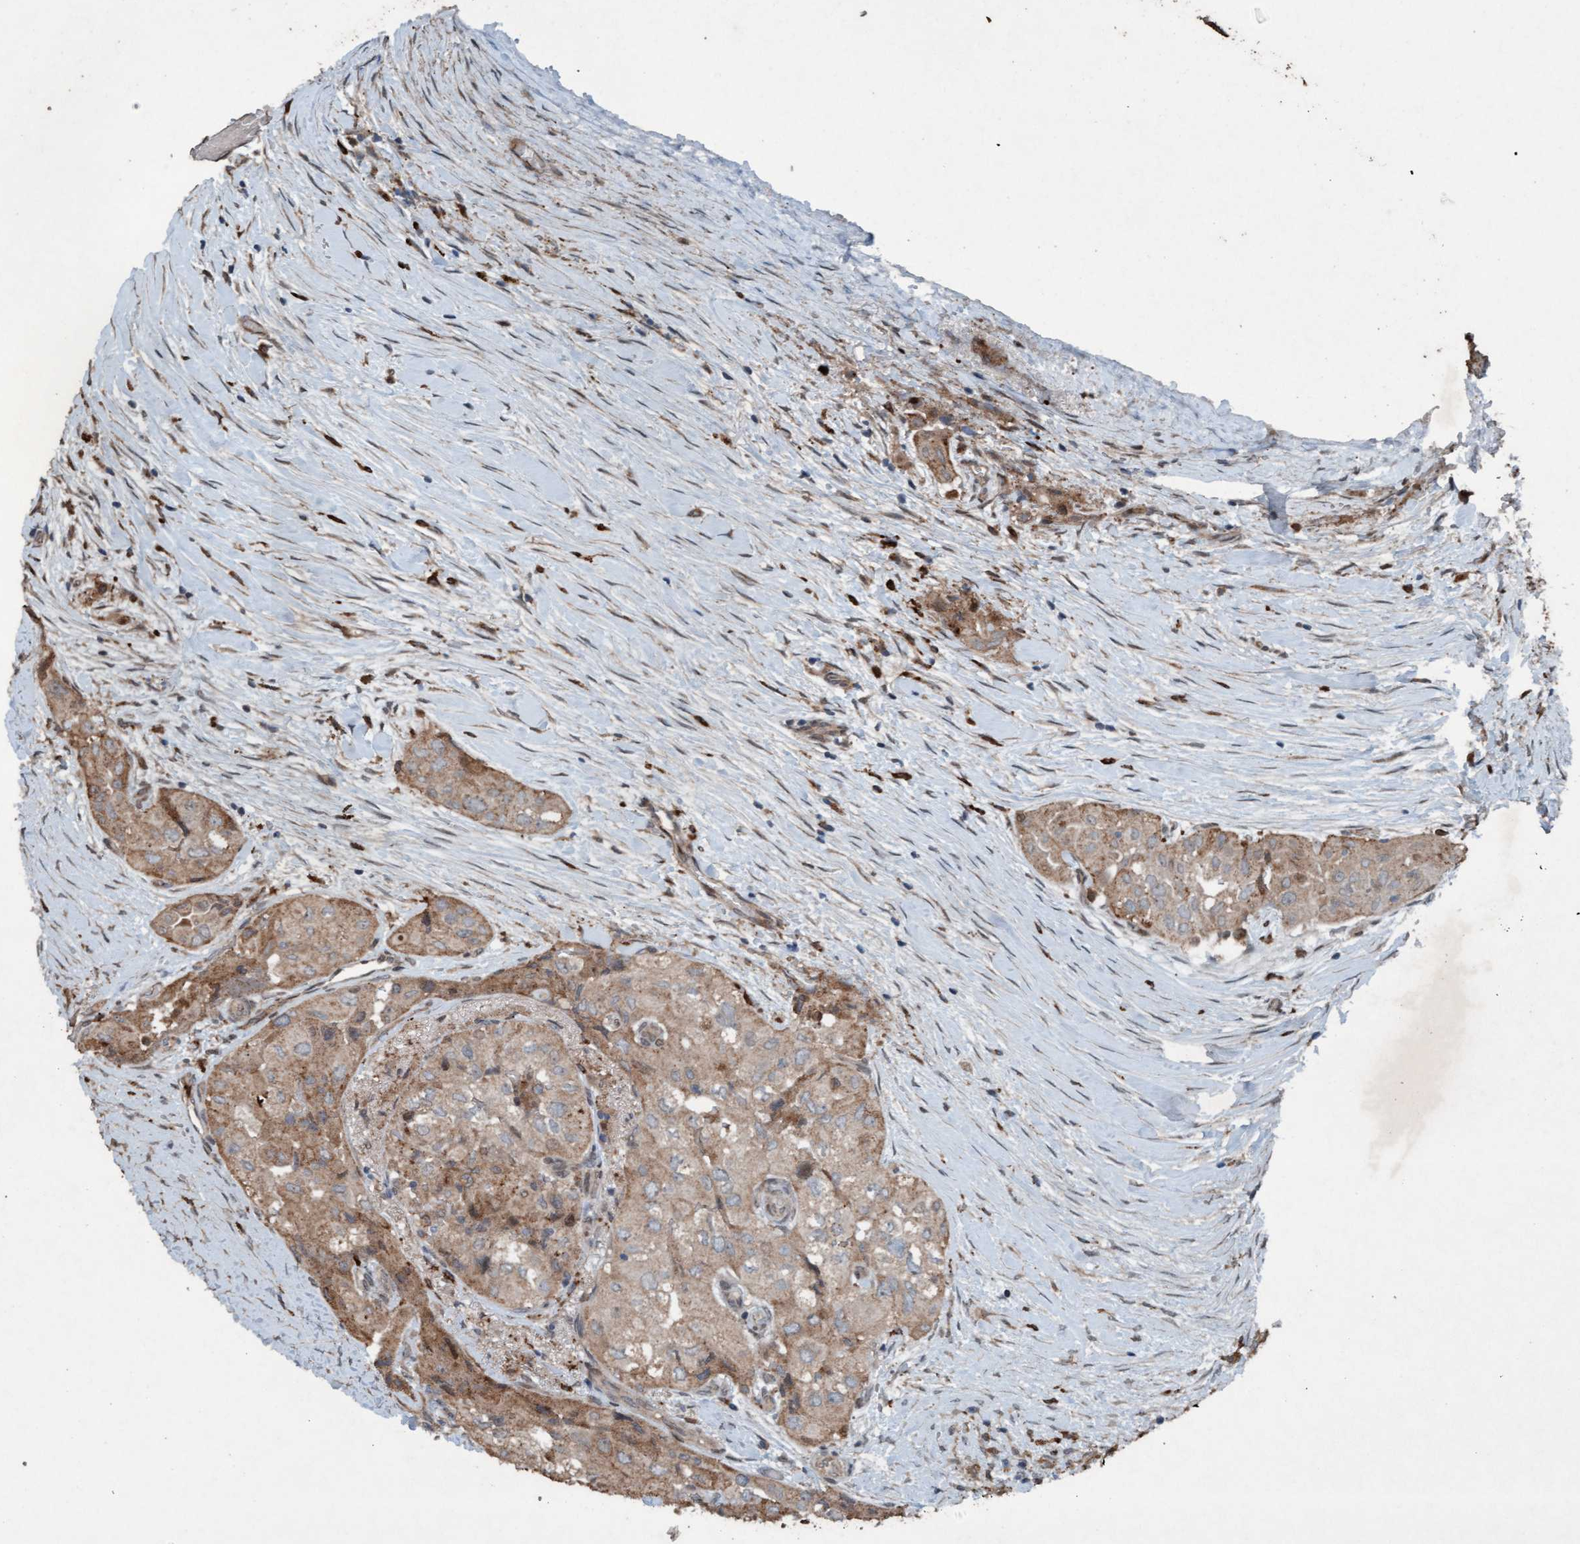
{"staining": {"intensity": "weak", "quantity": ">75%", "location": "cytoplasmic/membranous"}, "tissue": "thyroid cancer", "cell_type": "Tumor cells", "image_type": "cancer", "snomed": [{"axis": "morphology", "description": "Papillary adenocarcinoma, NOS"}, {"axis": "topography", "description": "Thyroid gland"}], "caption": "Papillary adenocarcinoma (thyroid) stained for a protein (brown) demonstrates weak cytoplasmic/membranous positive positivity in approximately >75% of tumor cells.", "gene": "PLXNB2", "patient": {"sex": "female", "age": 59}}